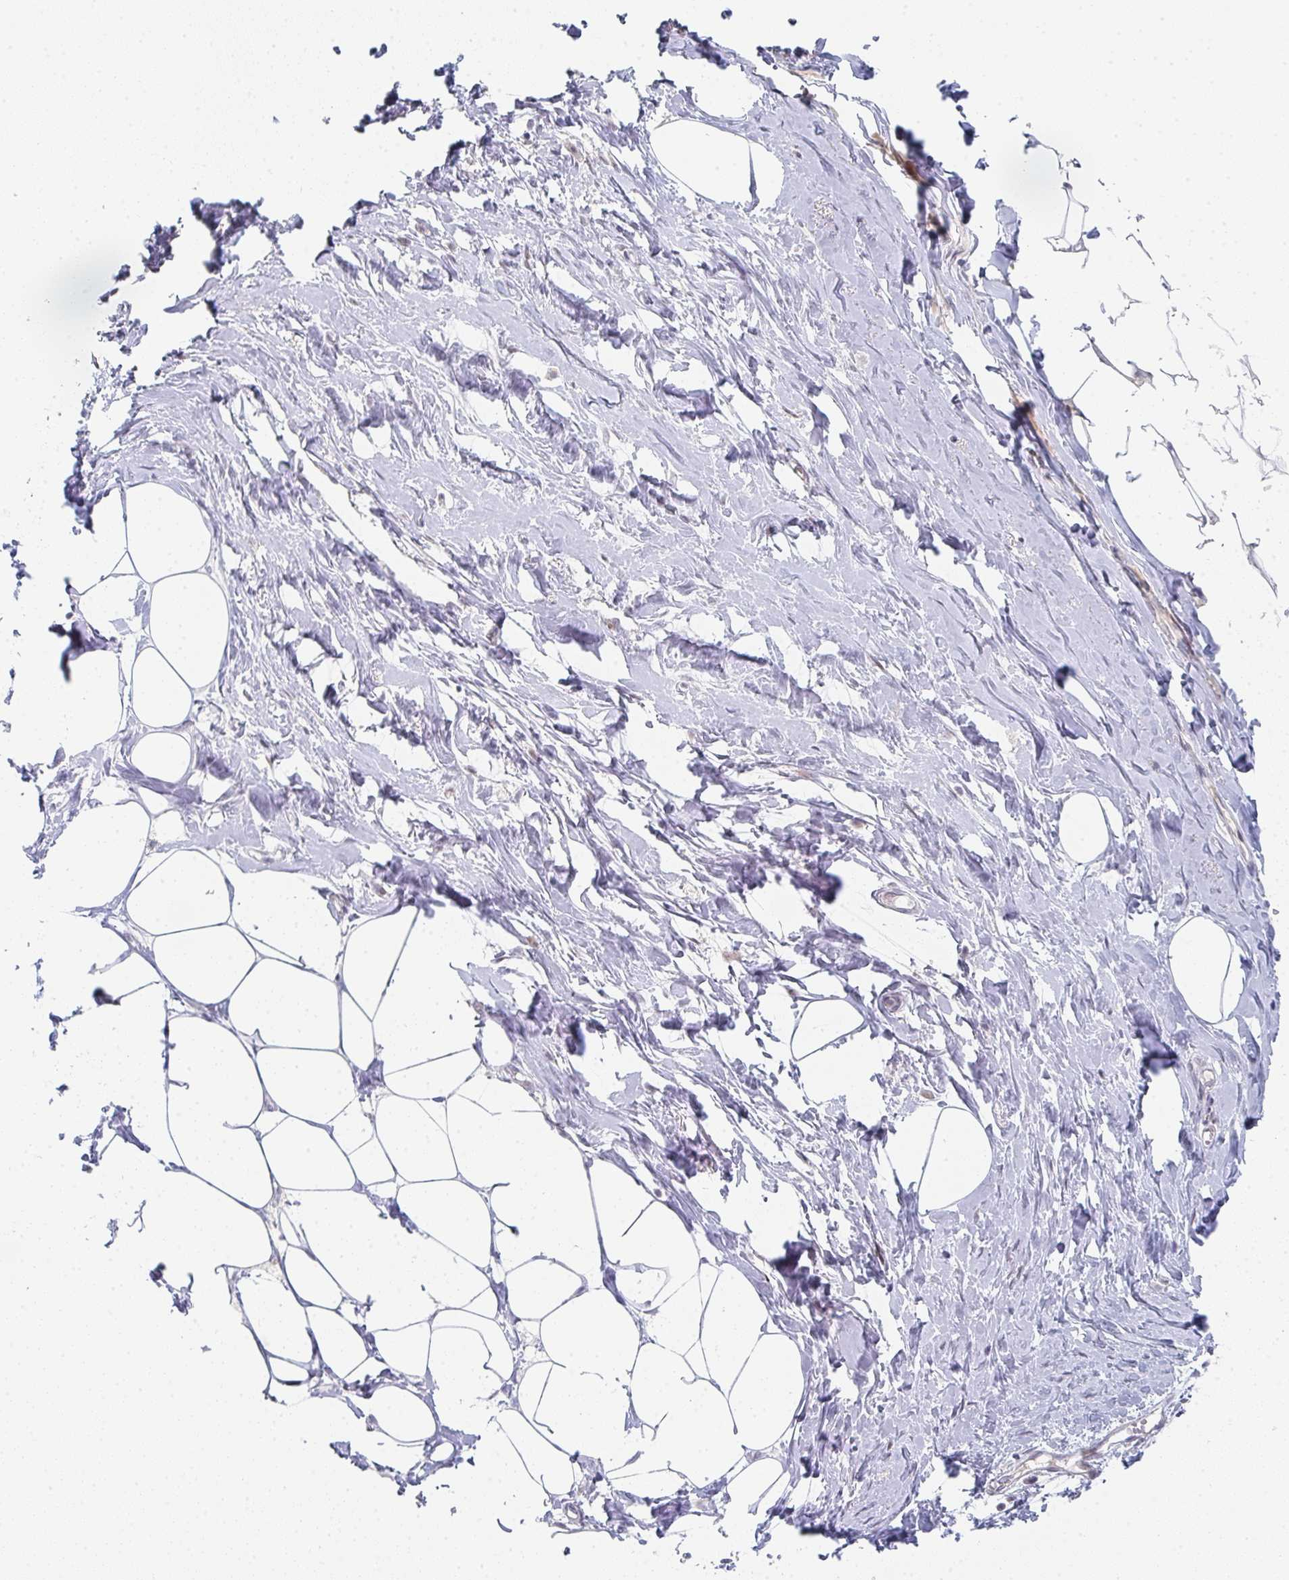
{"staining": {"intensity": "negative", "quantity": "none", "location": "none"}, "tissue": "breast", "cell_type": "Adipocytes", "image_type": "normal", "snomed": [{"axis": "morphology", "description": "Normal tissue, NOS"}, {"axis": "topography", "description": "Breast"}], "caption": "Image shows no significant protein staining in adipocytes of benign breast. Brightfield microscopy of immunohistochemistry (IHC) stained with DAB (brown) and hematoxylin (blue), captured at high magnification.", "gene": "LIN54", "patient": {"sex": "female", "age": 27}}